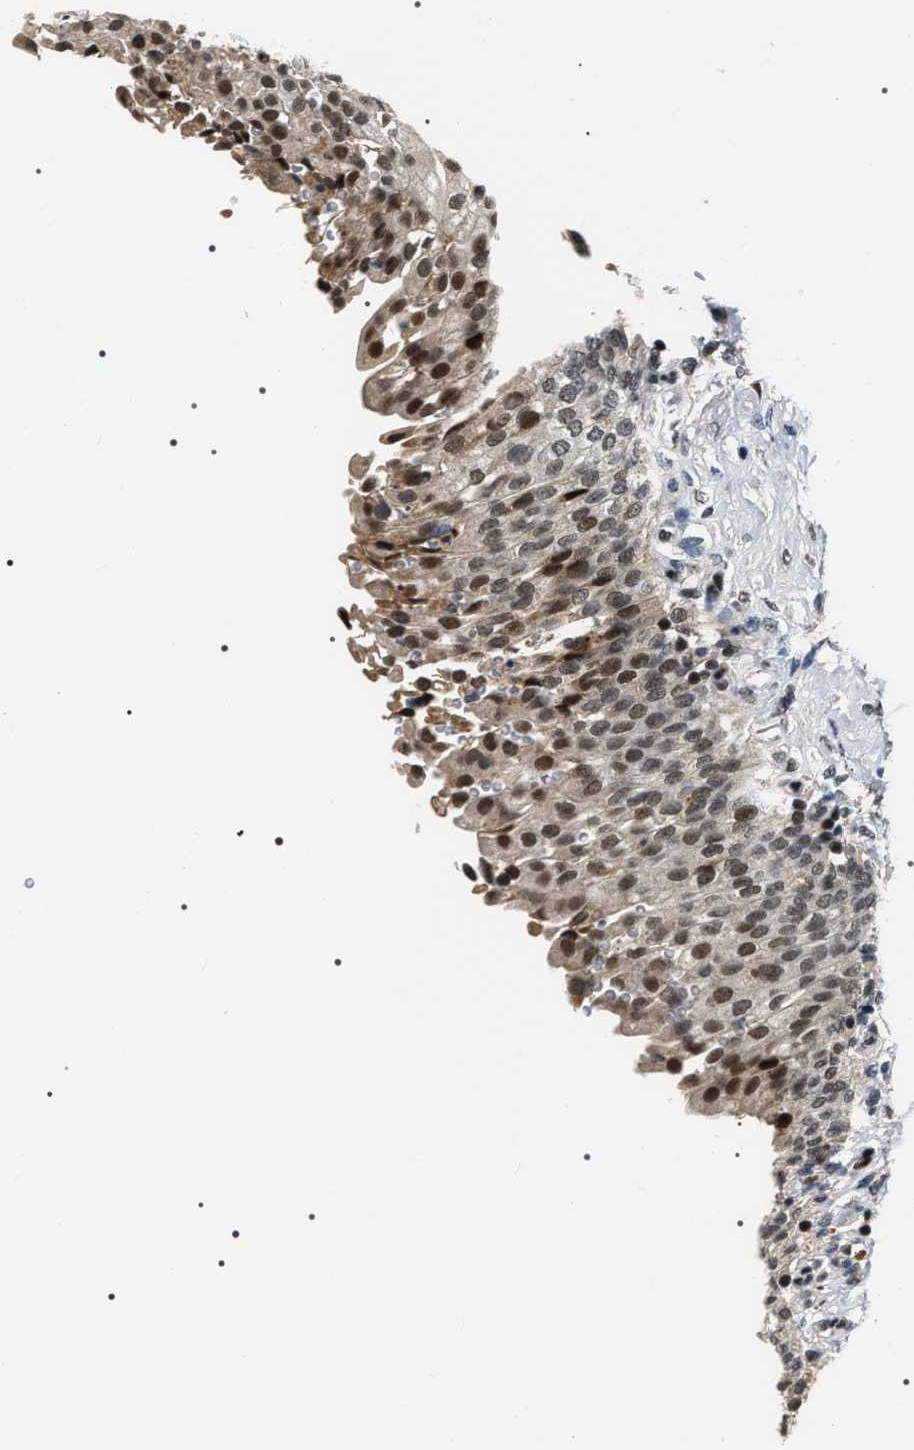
{"staining": {"intensity": "strong", "quantity": ">75%", "location": "nuclear"}, "tissue": "urinary bladder", "cell_type": "Urothelial cells", "image_type": "normal", "snomed": [{"axis": "morphology", "description": "Urothelial carcinoma, High grade"}, {"axis": "topography", "description": "Urinary bladder"}], "caption": "Urothelial cells show high levels of strong nuclear staining in about >75% of cells in benign urinary bladder.", "gene": "C7orf25", "patient": {"sex": "male", "age": 46}}